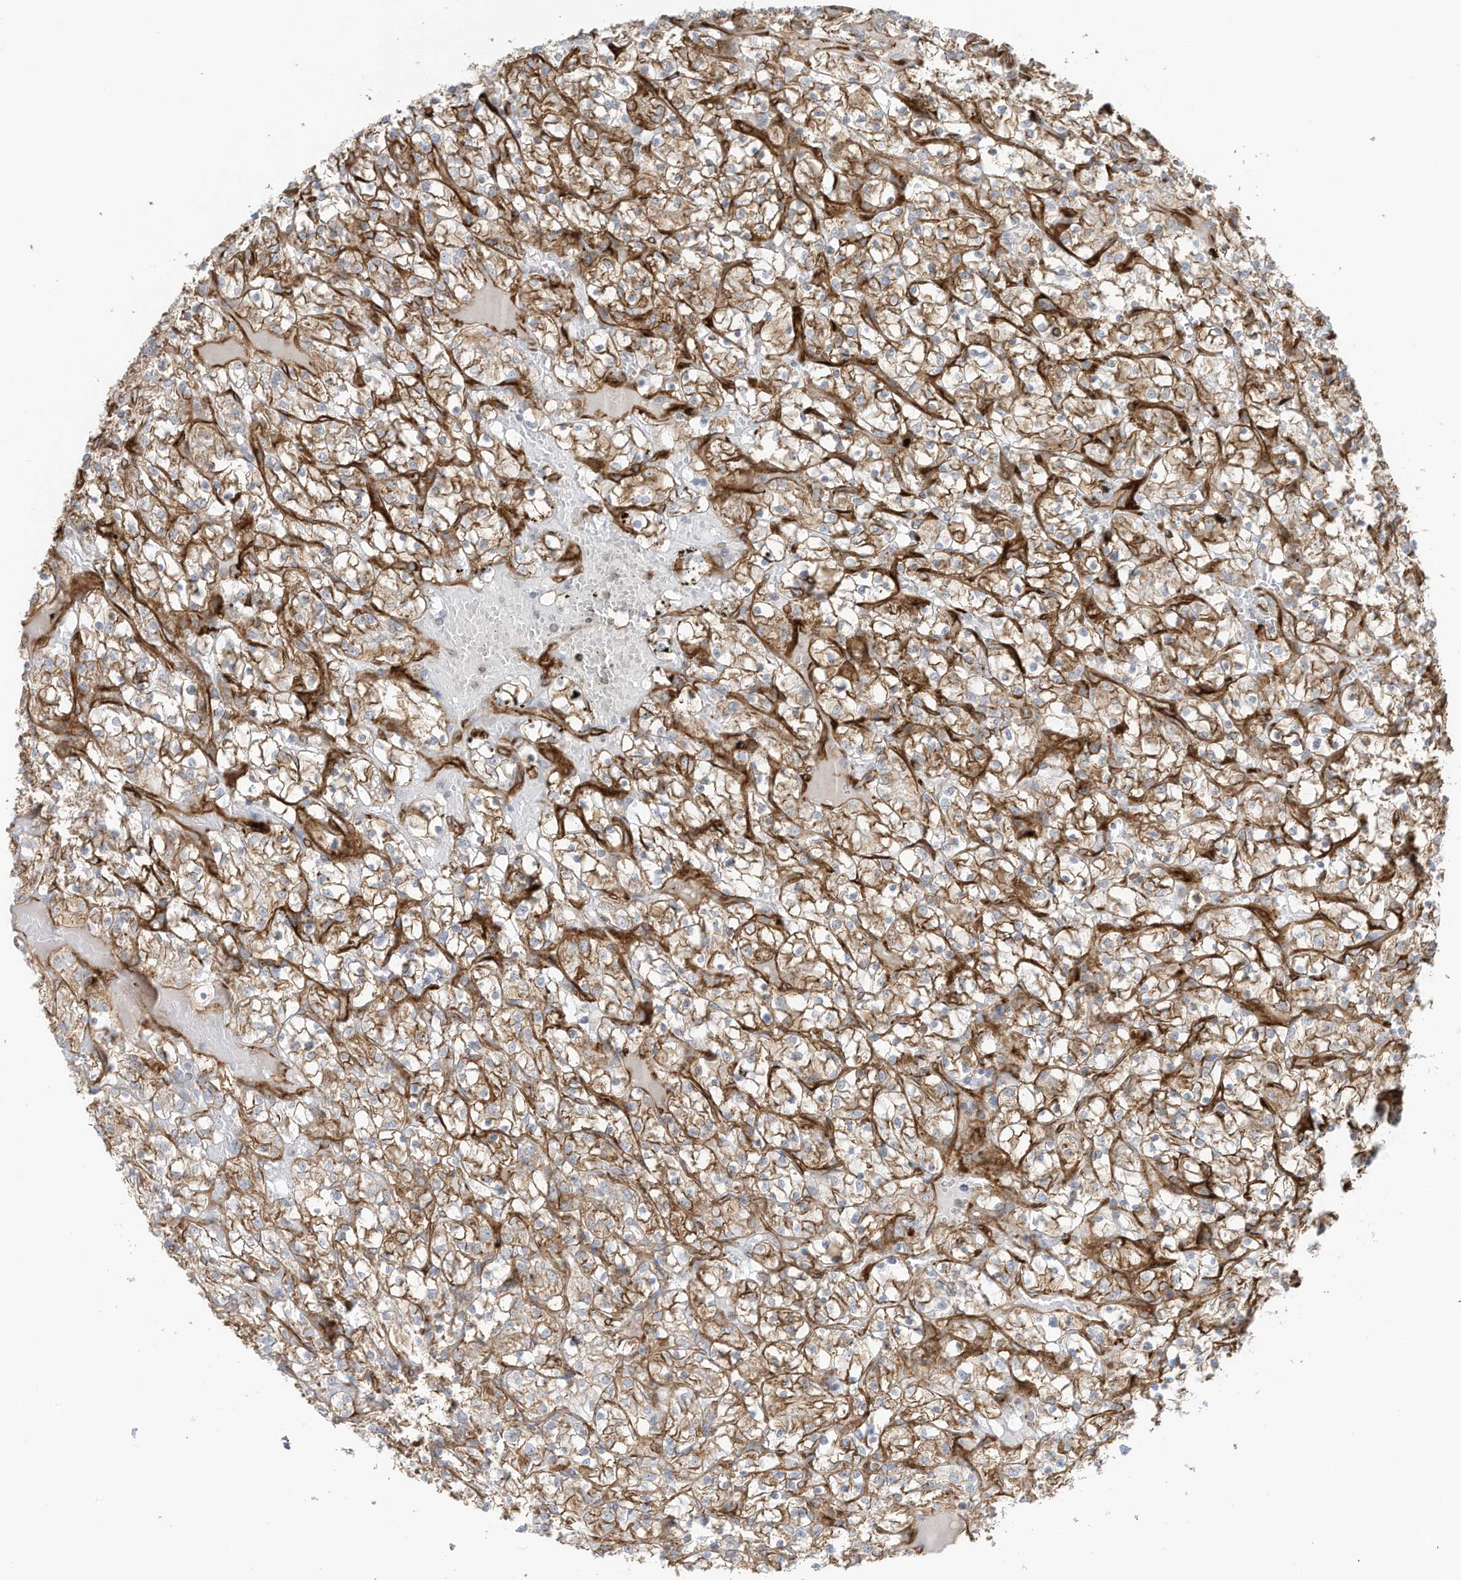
{"staining": {"intensity": "moderate", "quantity": ">75%", "location": "cytoplasmic/membranous"}, "tissue": "renal cancer", "cell_type": "Tumor cells", "image_type": "cancer", "snomed": [{"axis": "morphology", "description": "Adenocarcinoma, NOS"}, {"axis": "topography", "description": "Kidney"}], "caption": "Brown immunohistochemical staining in renal cancer displays moderate cytoplasmic/membranous positivity in approximately >75% of tumor cells.", "gene": "ABCB7", "patient": {"sex": "female", "age": 69}}